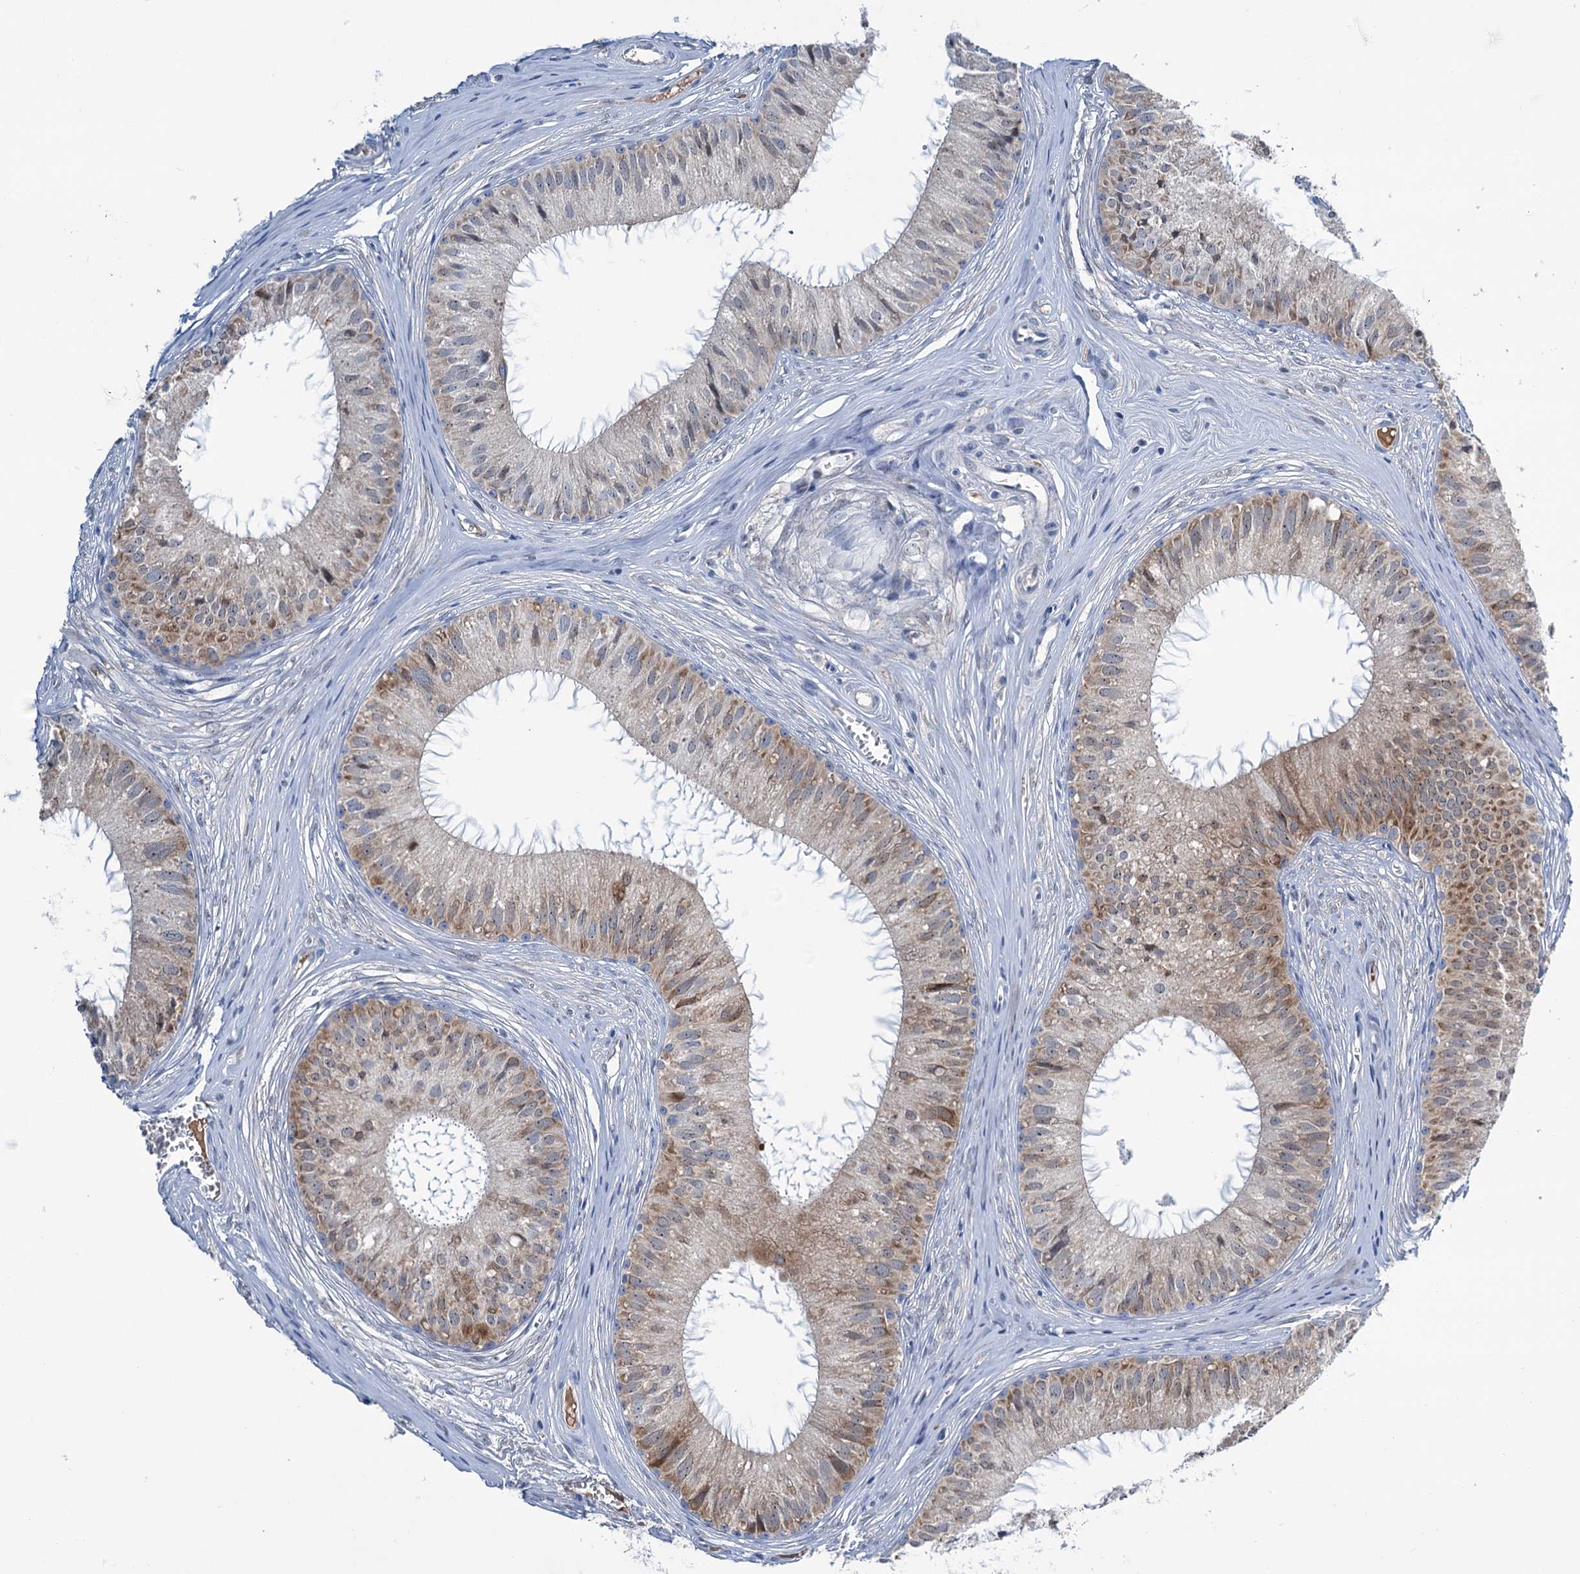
{"staining": {"intensity": "moderate", "quantity": "<25%", "location": "cytoplasmic/membranous"}, "tissue": "epididymis", "cell_type": "Glandular cells", "image_type": "normal", "snomed": [{"axis": "morphology", "description": "Normal tissue, NOS"}, {"axis": "topography", "description": "Epididymis"}], "caption": "IHC of unremarkable epididymis reveals low levels of moderate cytoplasmic/membranous expression in about <25% of glandular cells. (brown staining indicates protein expression, while blue staining denotes nuclei).", "gene": "LPIN1", "patient": {"sex": "male", "age": 36}}